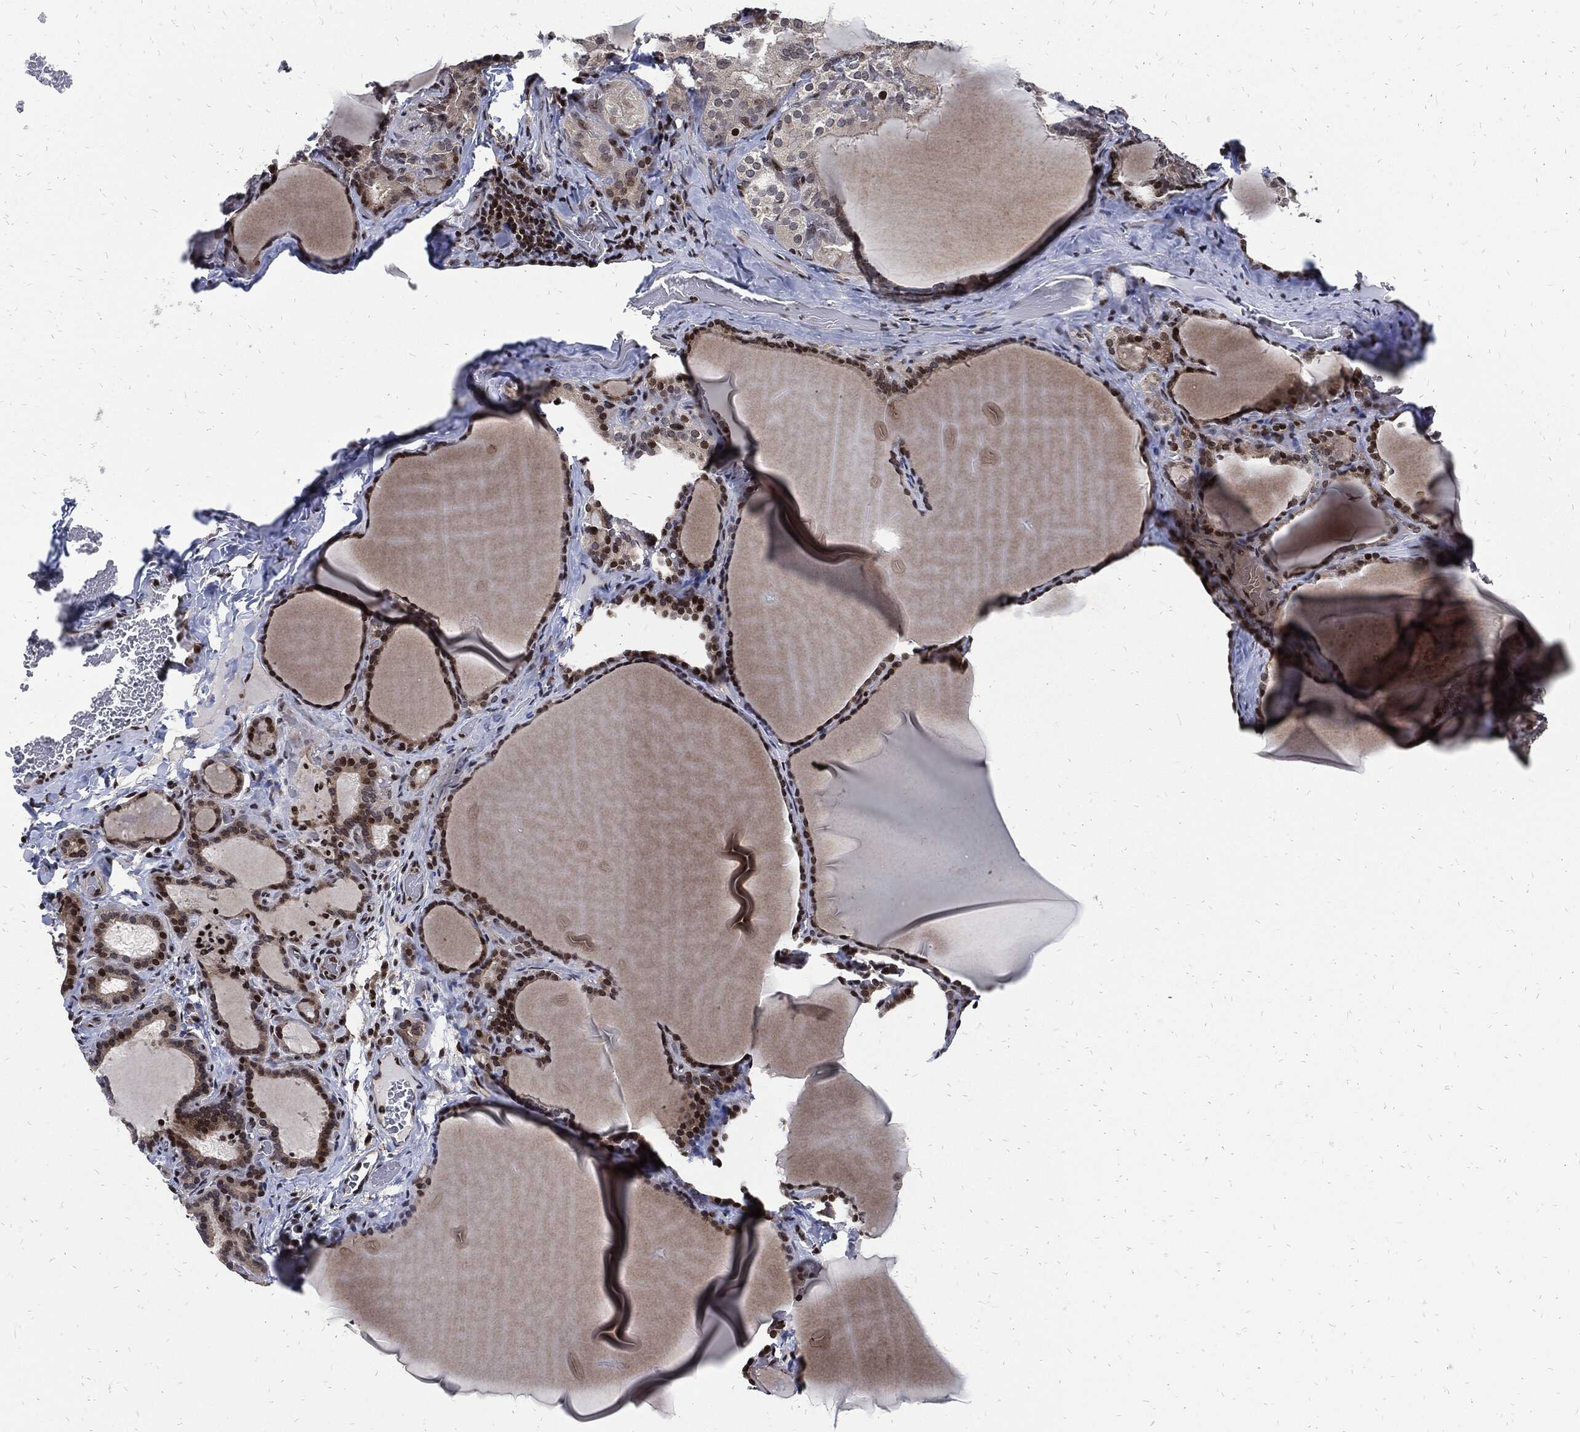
{"staining": {"intensity": "strong", "quantity": "<25%", "location": "nuclear"}, "tissue": "thyroid gland", "cell_type": "Glandular cells", "image_type": "normal", "snomed": [{"axis": "morphology", "description": "Normal tissue, NOS"}, {"axis": "morphology", "description": "Hyperplasia, NOS"}, {"axis": "topography", "description": "Thyroid gland"}], "caption": "The micrograph demonstrates a brown stain indicating the presence of a protein in the nuclear of glandular cells in thyroid gland. The staining was performed using DAB (3,3'-diaminobenzidine) to visualize the protein expression in brown, while the nuclei were stained in blue with hematoxylin (Magnification: 20x).", "gene": "ZNF775", "patient": {"sex": "female", "age": 27}}